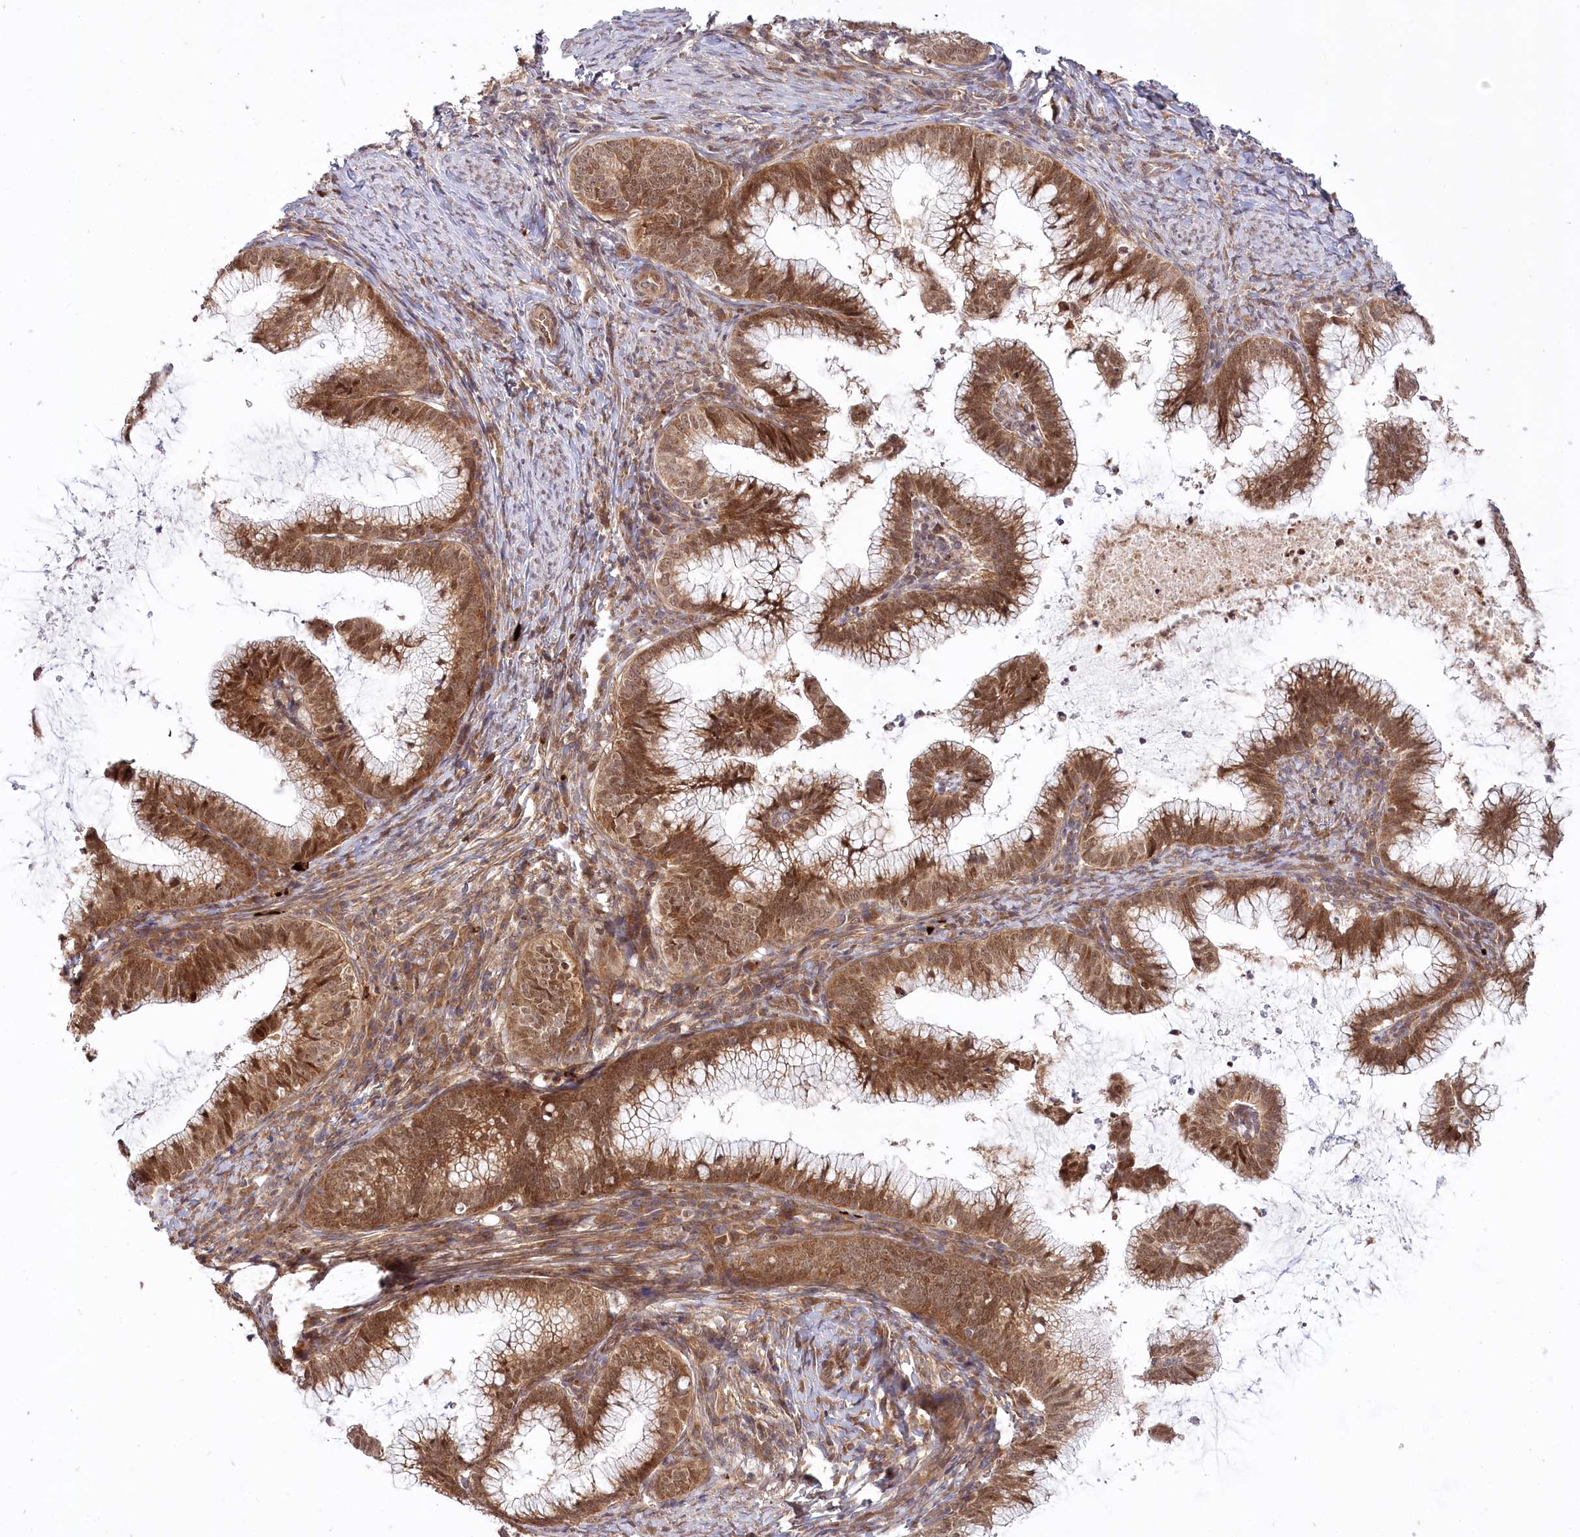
{"staining": {"intensity": "moderate", "quantity": ">75%", "location": "cytoplasmic/membranous,nuclear"}, "tissue": "cervical cancer", "cell_type": "Tumor cells", "image_type": "cancer", "snomed": [{"axis": "morphology", "description": "Adenocarcinoma, NOS"}, {"axis": "topography", "description": "Cervix"}], "caption": "Moderate cytoplasmic/membranous and nuclear staining for a protein is identified in about >75% of tumor cells of cervical cancer using immunohistochemistry.", "gene": "CEP70", "patient": {"sex": "female", "age": 36}}